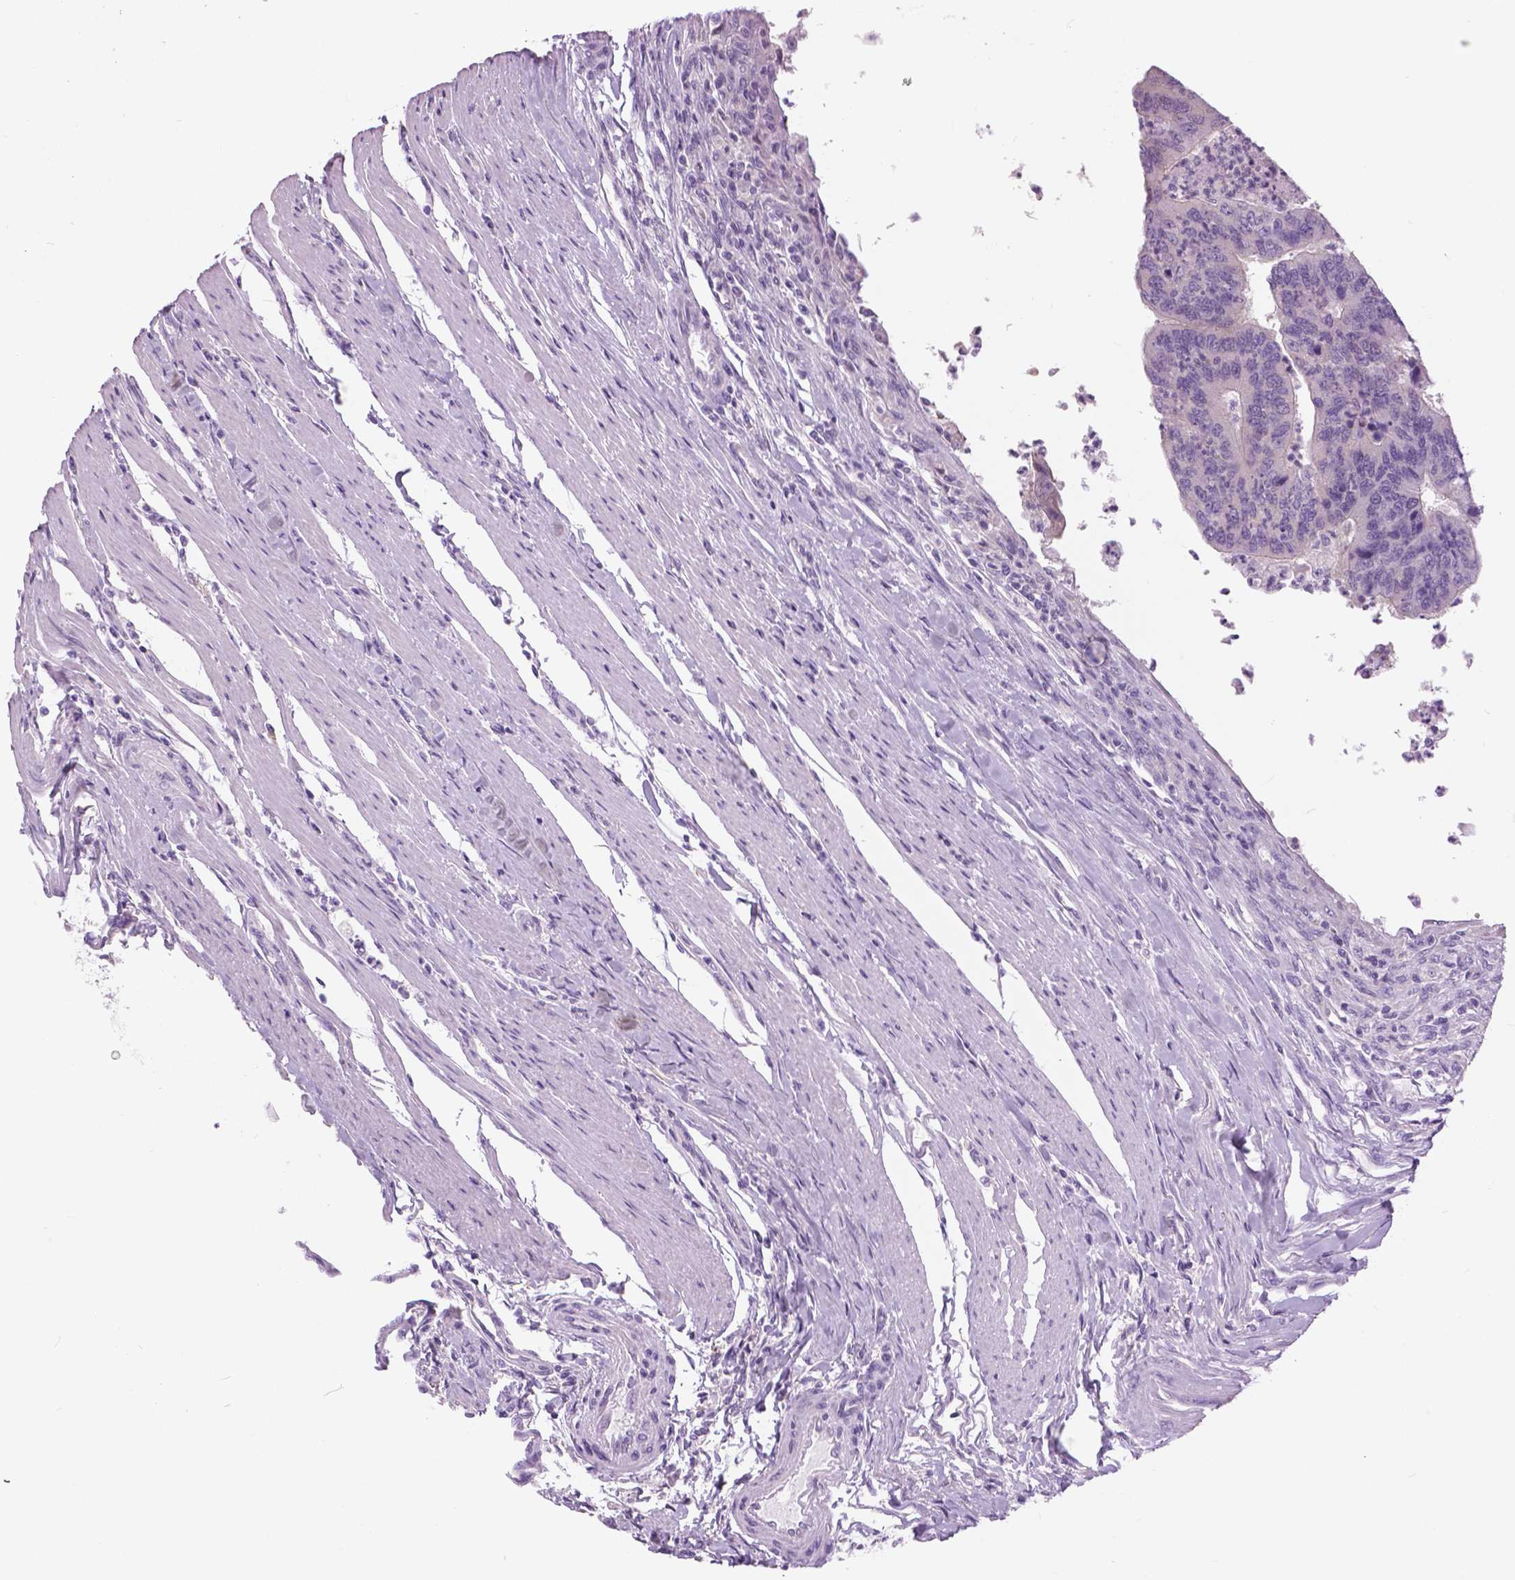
{"staining": {"intensity": "negative", "quantity": "none", "location": "none"}, "tissue": "colorectal cancer", "cell_type": "Tumor cells", "image_type": "cancer", "snomed": [{"axis": "morphology", "description": "Adenocarcinoma, NOS"}, {"axis": "topography", "description": "Colon"}], "caption": "The micrograph reveals no staining of tumor cells in colorectal cancer (adenocarcinoma).", "gene": "TP53TG5", "patient": {"sex": "female", "age": 67}}